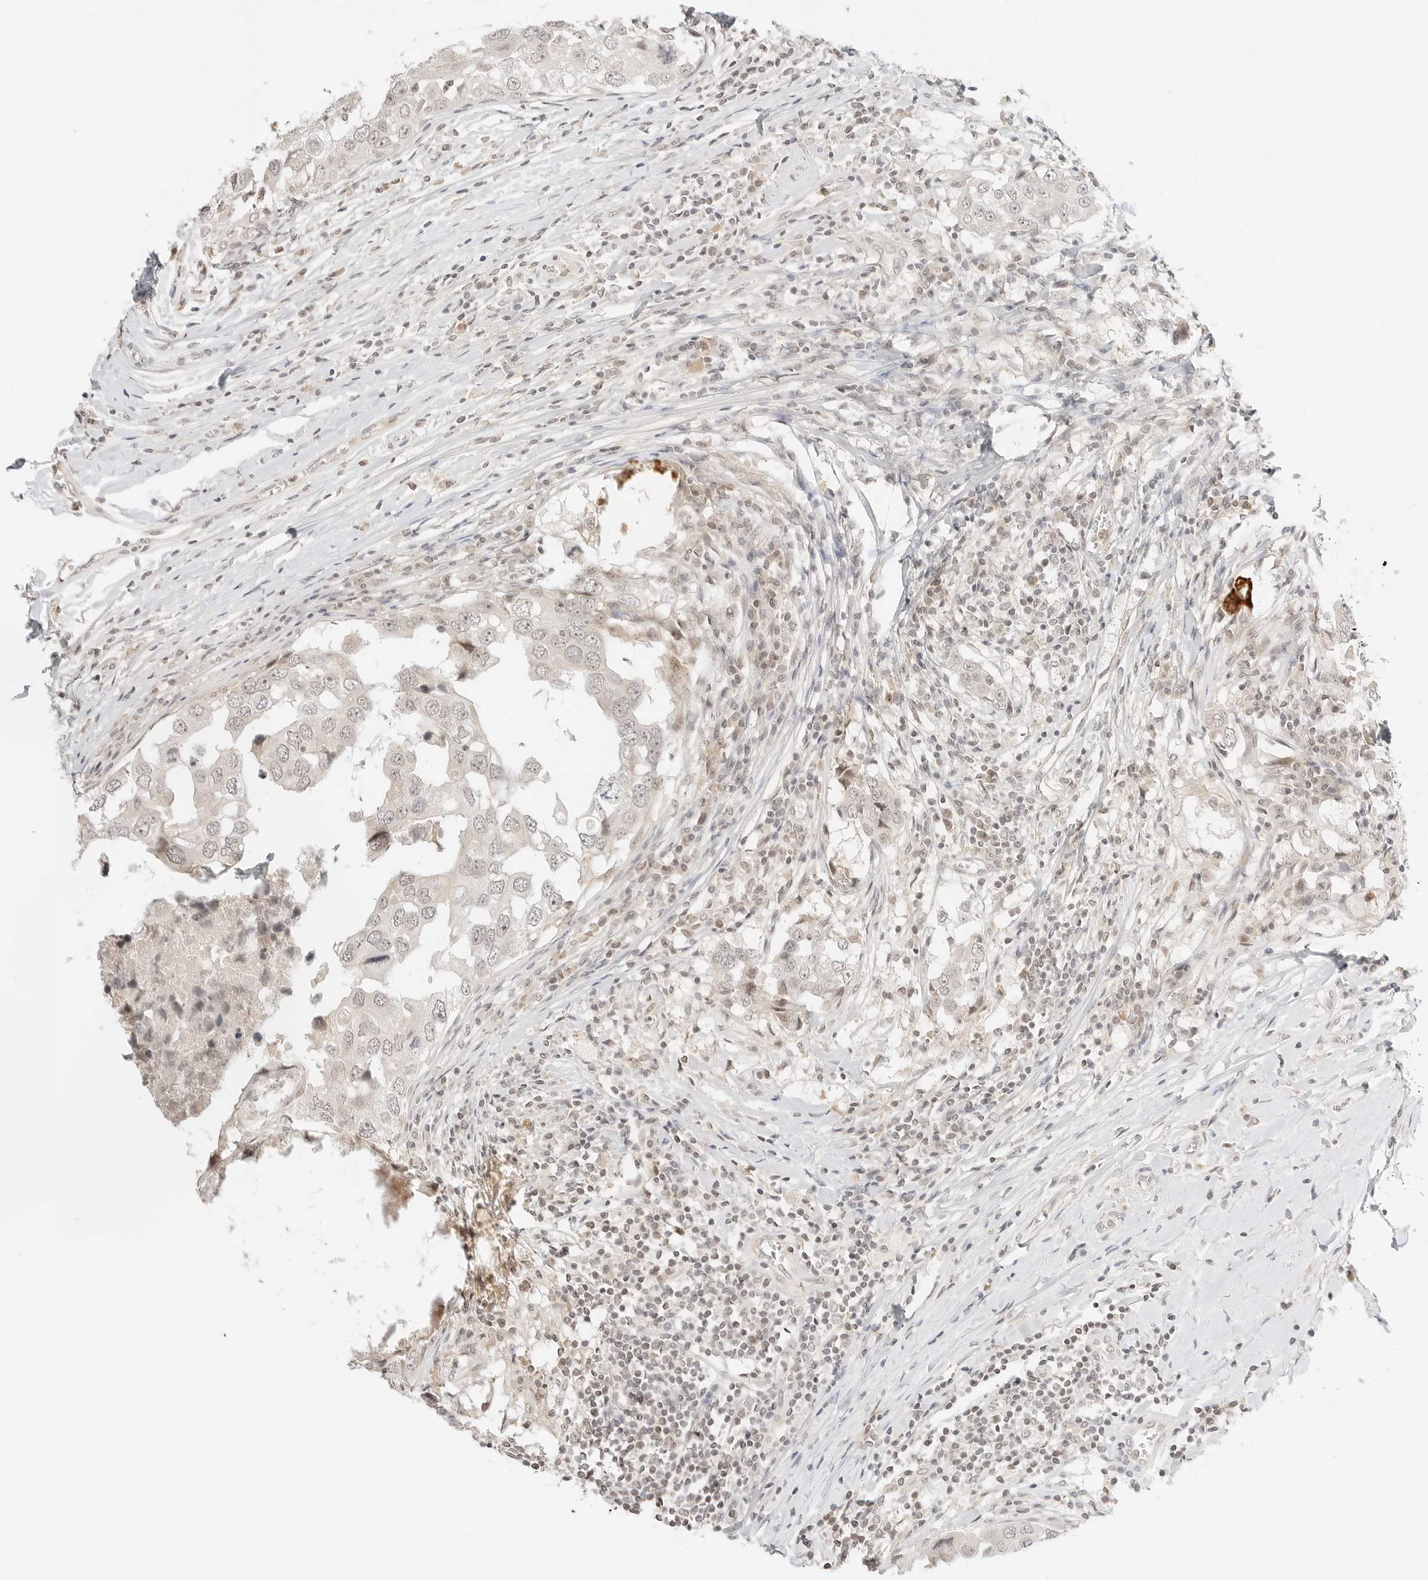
{"staining": {"intensity": "moderate", "quantity": "25%-75%", "location": "nuclear"}, "tissue": "breast cancer", "cell_type": "Tumor cells", "image_type": "cancer", "snomed": [{"axis": "morphology", "description": "Duct carcinoma"}, {"axis": "topography", "description": "Breast"}], "caption": "This micrograph exhibits breast cancer (infiltrating ductal carcinoma) stained with immunohistochemistry to label a protein in brown. The nuclear of tumor cells show moderate positivity for the protein. Nuclei are counter-stained blue.", "gene": "RPS6KL1", "patient": {"sex": "female", "age": 27}}